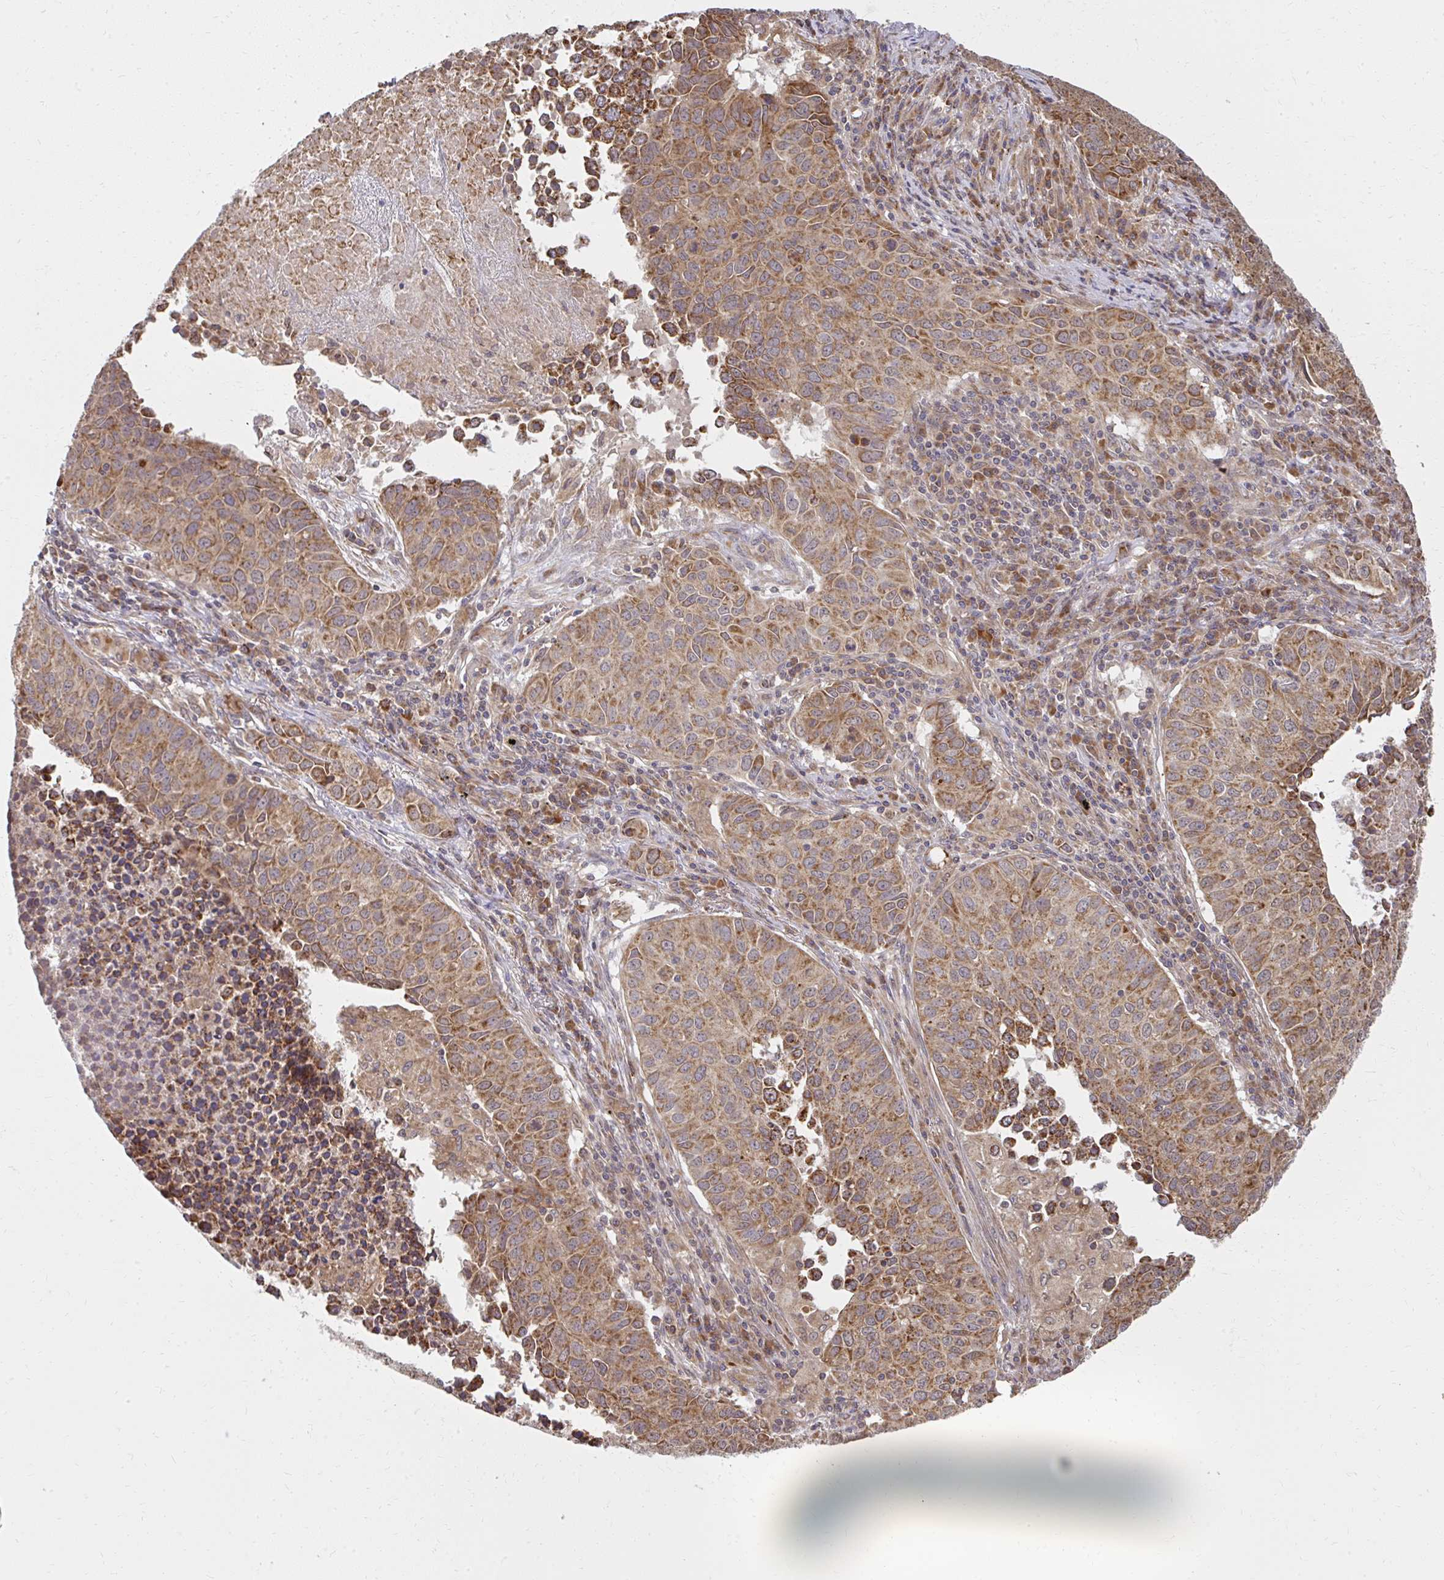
{"staining": {"intensity": "moderate", "quantity": ">75%", "location": "cytoplasmic/membranous"}, "tissue": "lung cancer", "cell_type": "Tumor cells", "image_type": "cancer", "snomed": [{"axis": "morphology", "description": "Adenocarcinoma, NOS"}, {"axis": "topography", "description": "Lung"}], "caption": "Lung cancer stained for a protein demonstrates moderate cytoplasmic/membranous positivity in tumor cells. Using DAB (3,3'-diaminobenzidine) (brown) and hematoxylin (blue) stains, captured at high magnification using brightfield microscopy.", "gene": "GNS", "patient": {"sex": "female", "age": 50}}